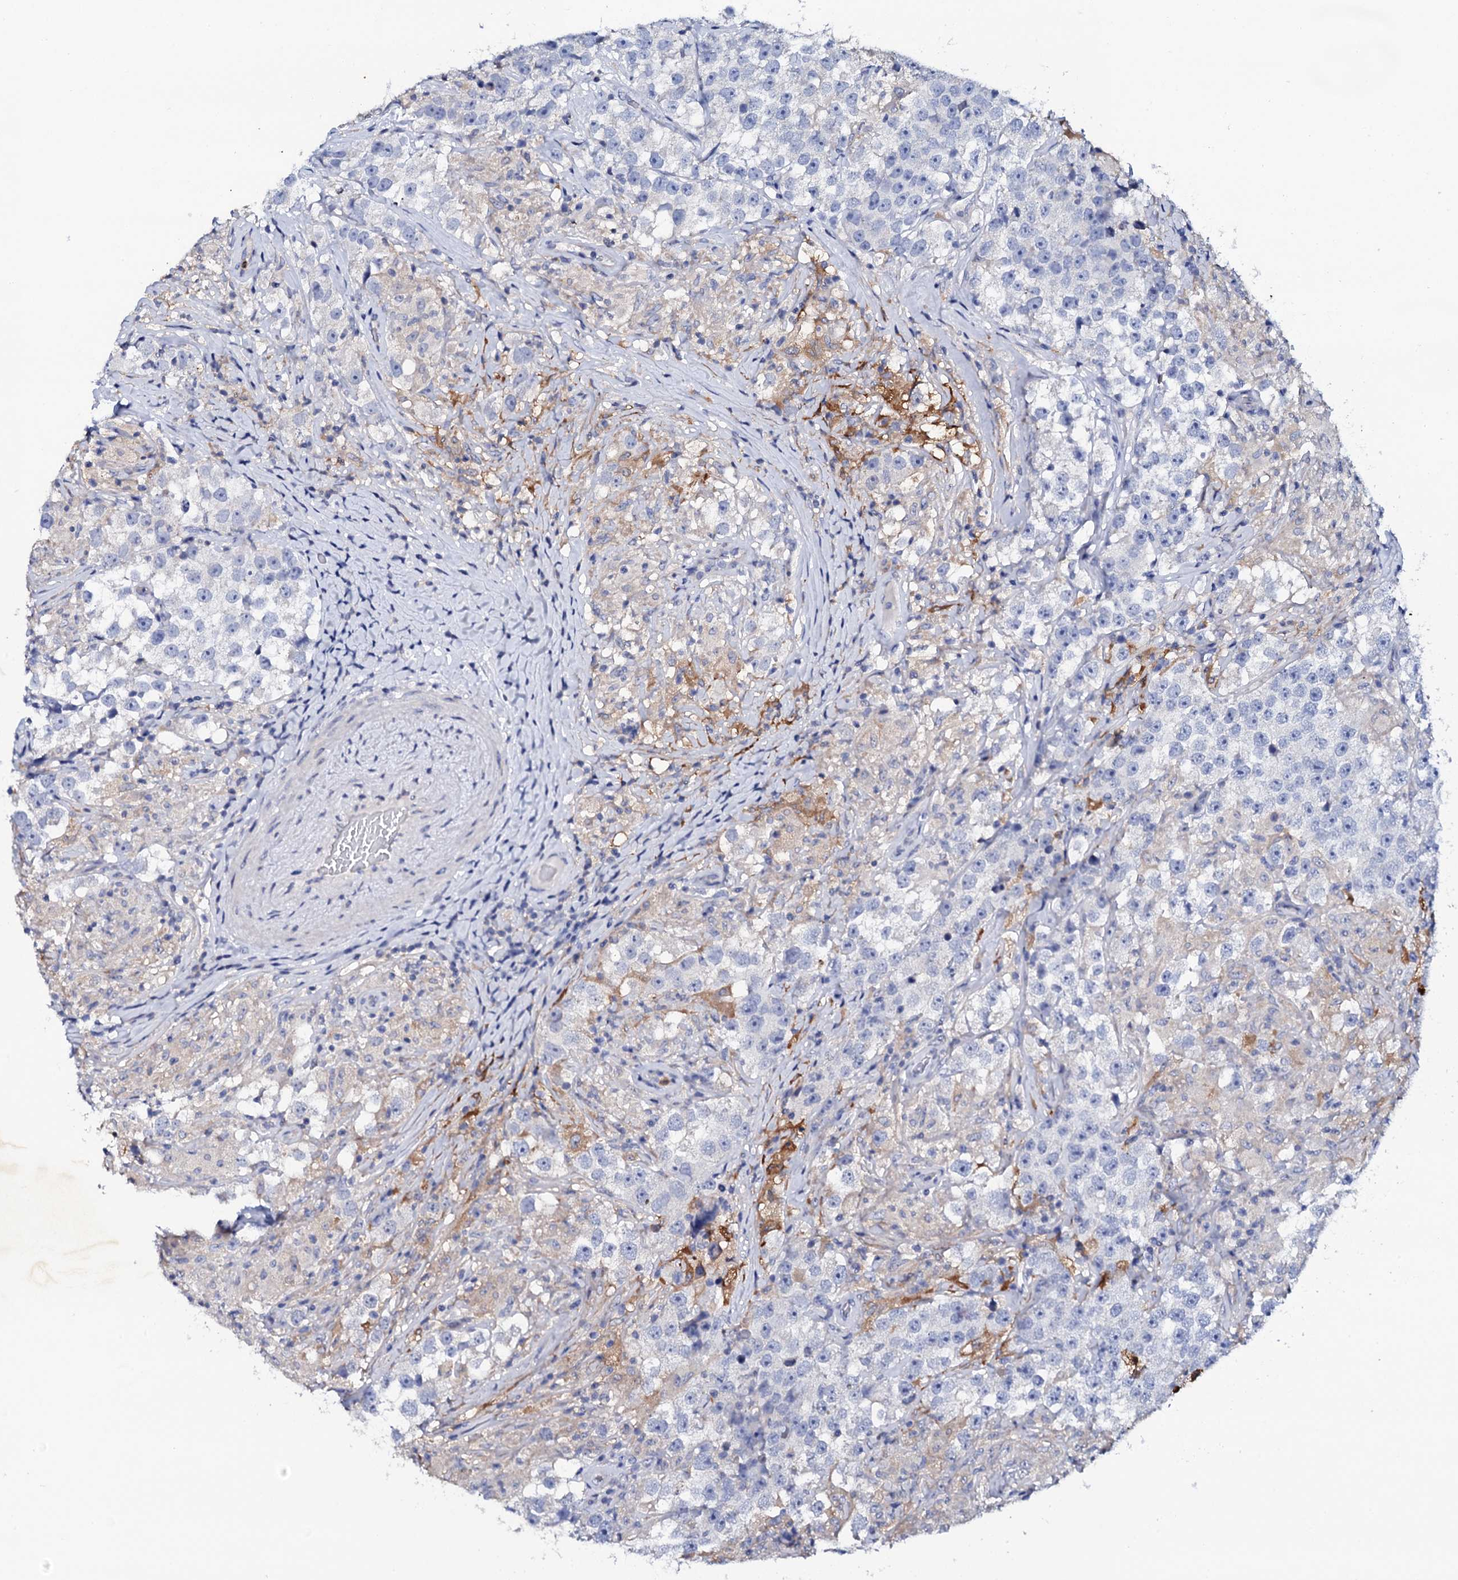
{"staining": {"intensity": "negative", "quantity": "none", "location": "none"}, "tissue": "testis cancer", "cell_type": "Tumor cells", "image_type": "cancer", "snomed": [{"axis": "morphology", "description": "Seminoma, NOS"}, {"axis": "topography", "description": "Testis"}], "caption": "There is no significant positivity in tumor cells of testis cancer.", "gene": "NAA16", "patient": {"sex": "male", "age": 46}}